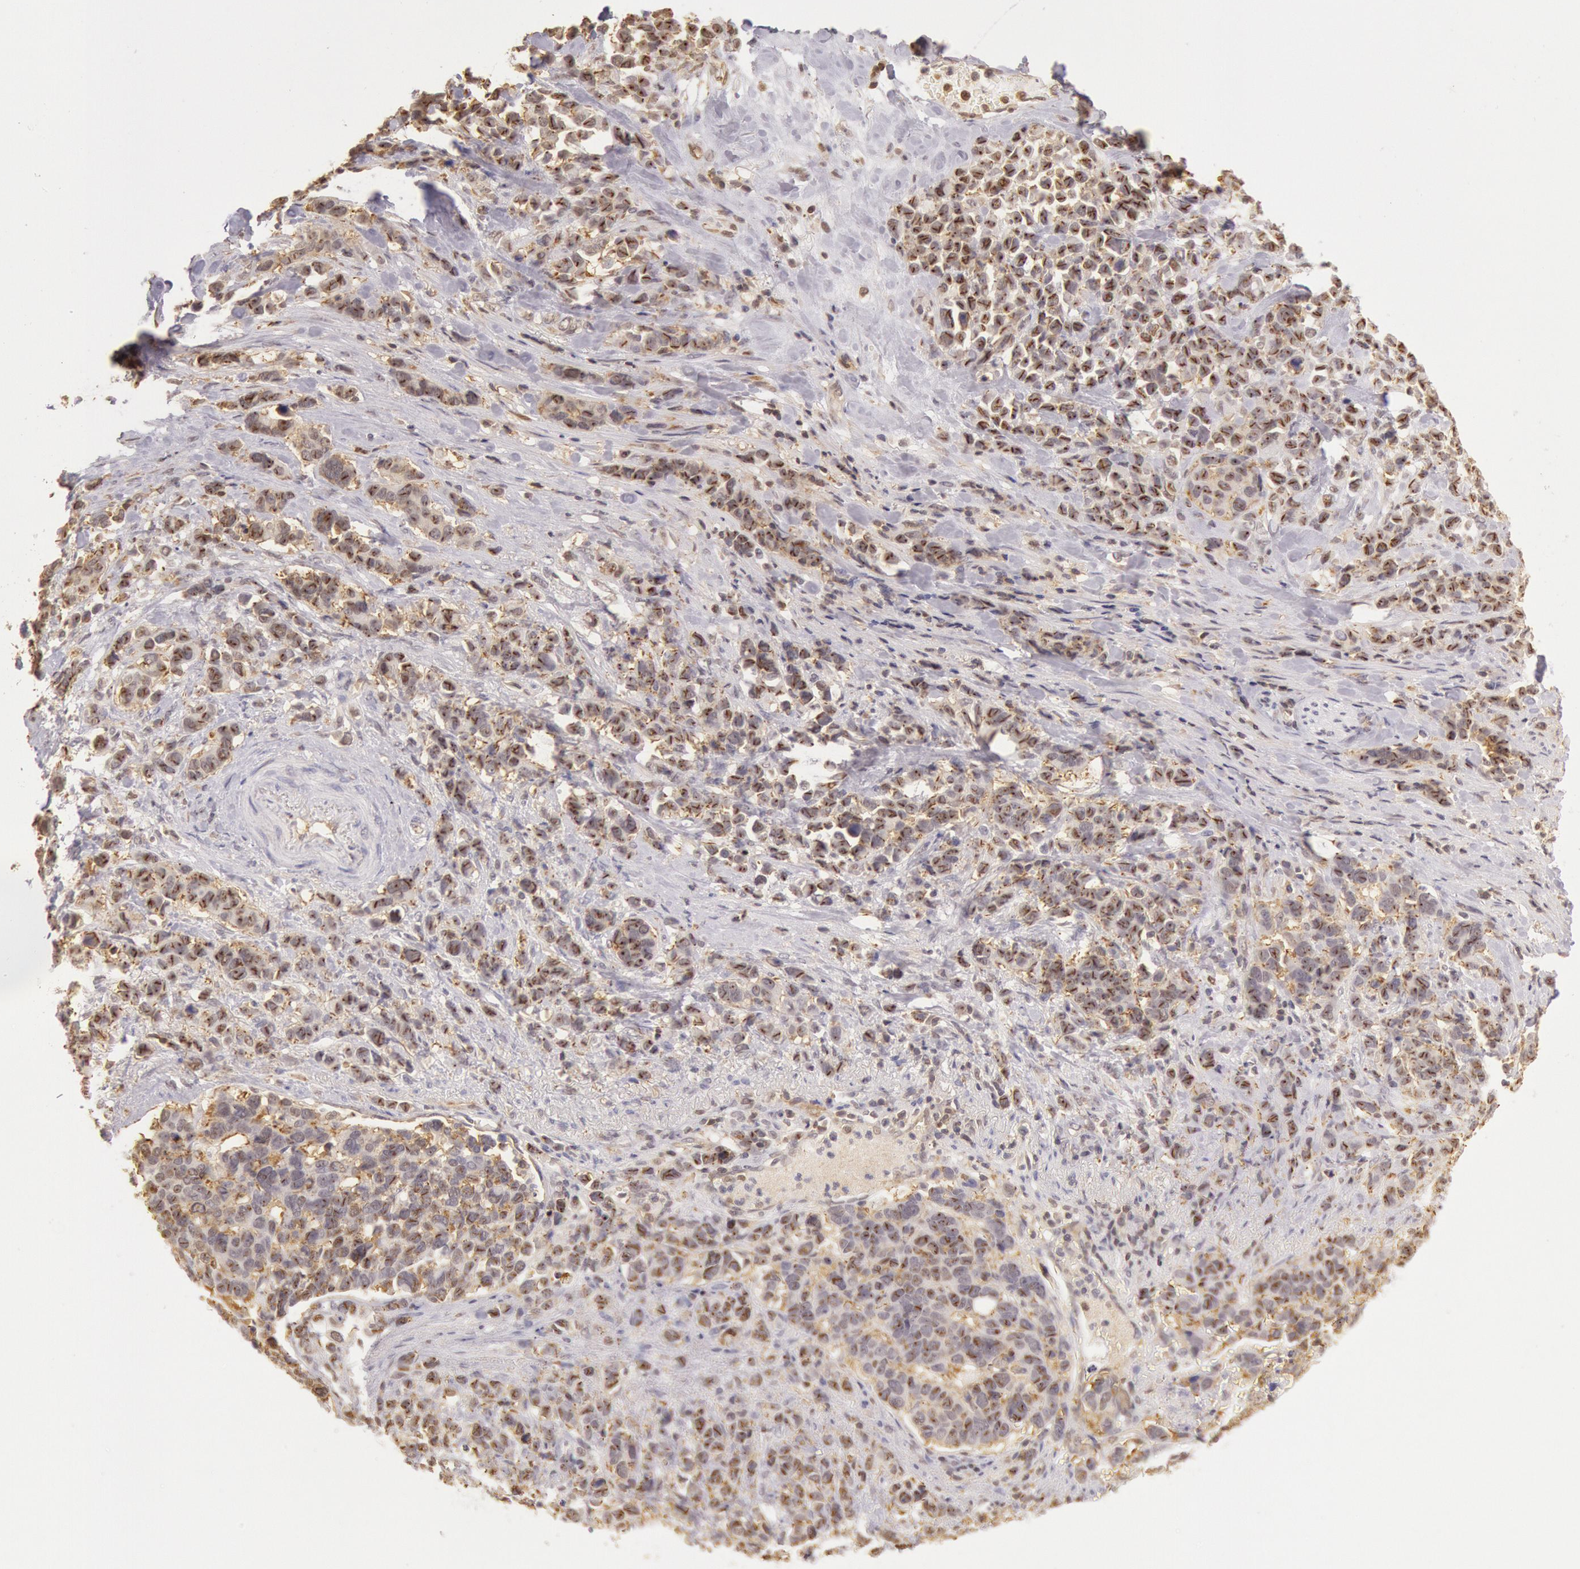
{"staining": {"intensity": "moderate", "quantity": "25%-75%", "location": "nuclear"}, "tissue": "stomach cancer", "cell_type": "Tumor cells", "image_type": "cancer", "snomed": [{"axis": "morphology", "description": "Adenocarcinoma, NOS"}, {"axis": "topography", "description": "Stomach, upper"}], "caption": "Immunohistochemical staining of human adenocarcinoma (stomach) shows moderate nuclear protein positivity in approximately 25%-75% of tumor cells.", "gene": "HIF1A", "patient": {"sex": "male", "age": 71}}